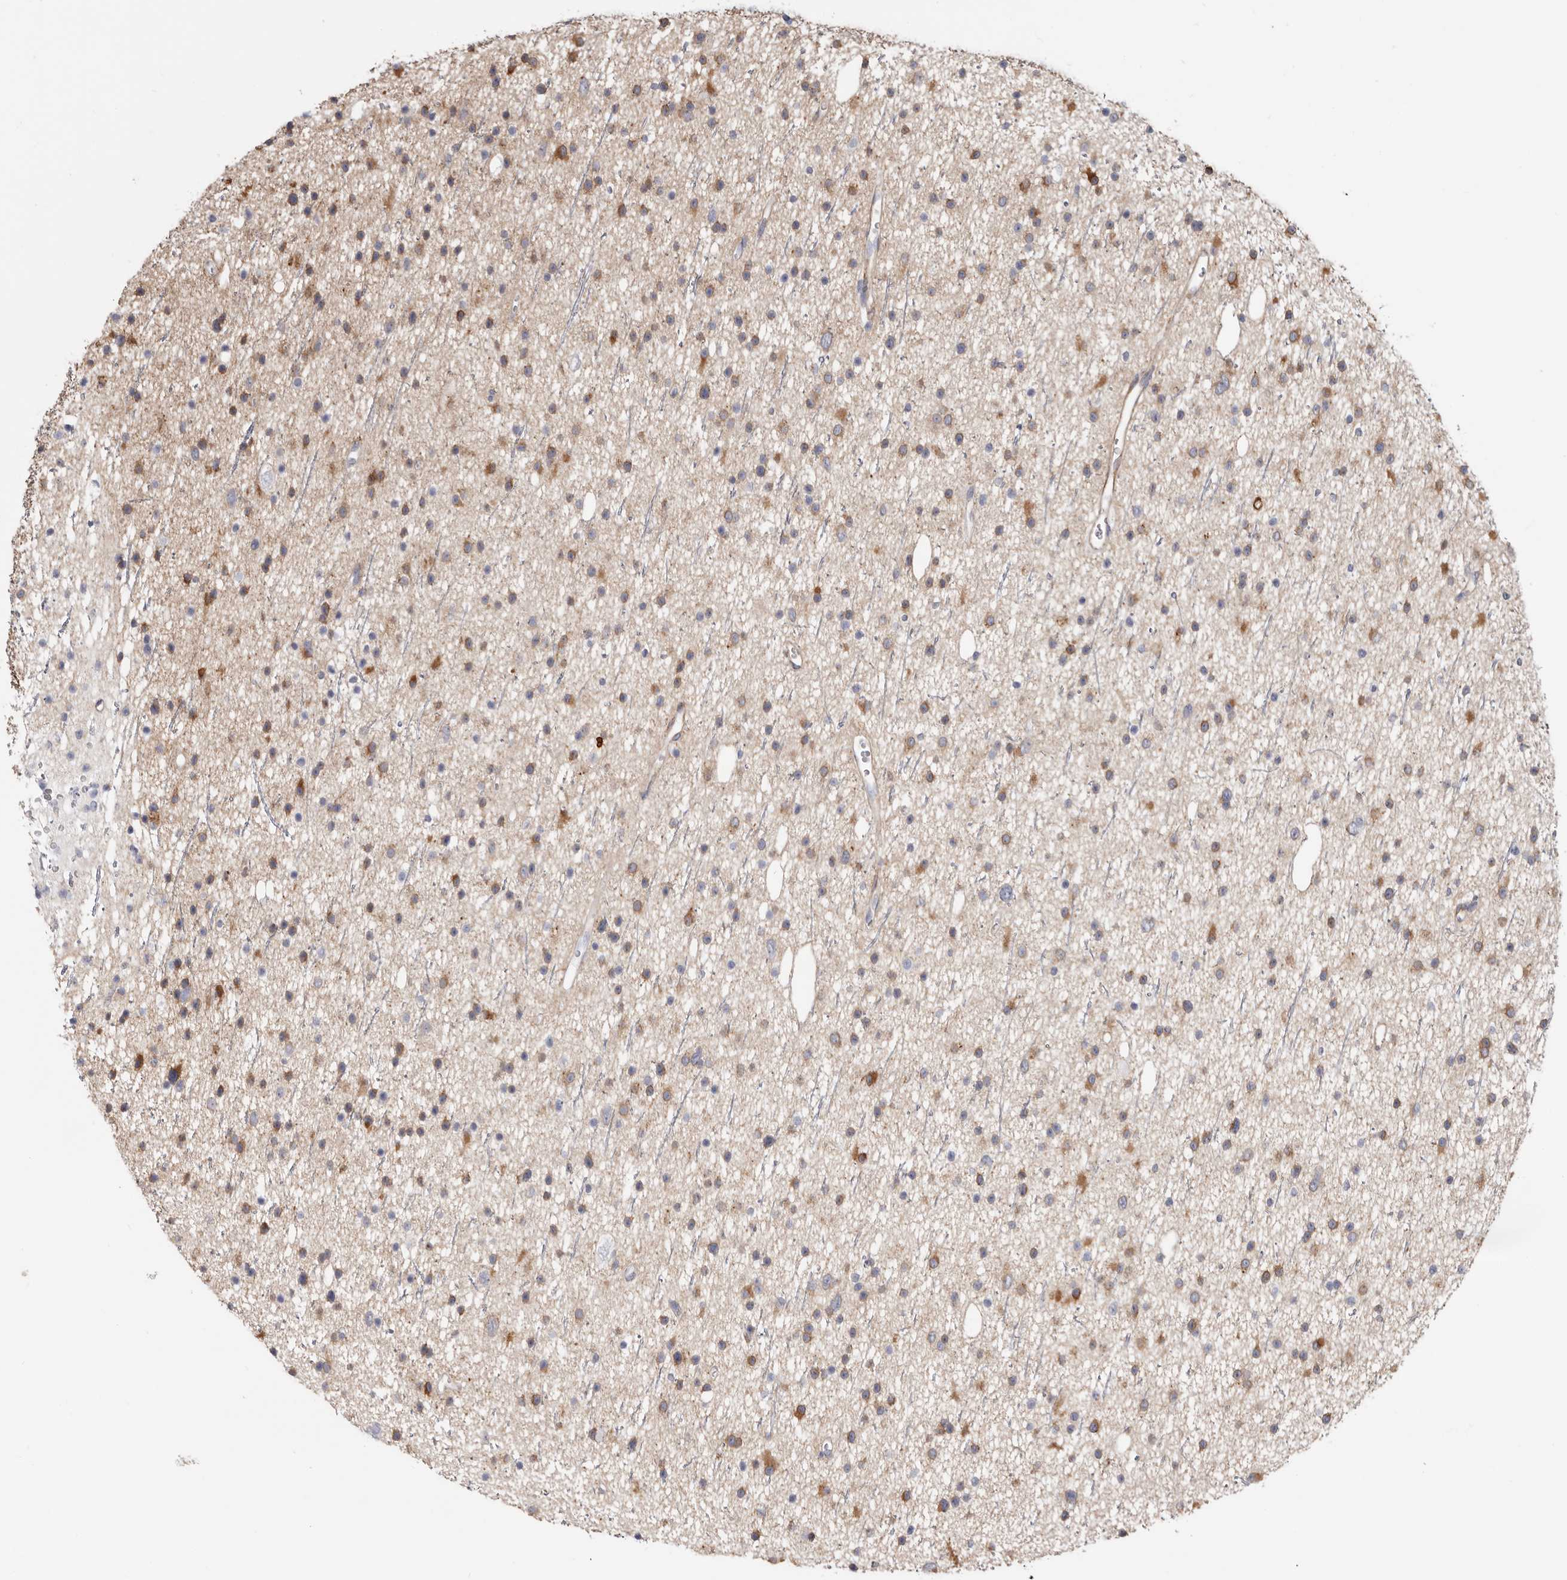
{"staining": {"intensity": "moderate", "quantity": ">75%", "location": "cytoplasmic/membranous"}, "tissue": "glioma", "cell_type": "Tumor cells", "image_type": "cancer", "snomed": [{"axis": "morphology", "description": "Glioma, malignant, Low grade"}, {"axis": "topography", "description": "Cerebral cortex"}], "caption": "Protein analysis of glioma tissue demonstrates moderate cytoplasmic/membranous expression in approximately >75% of tumor cells.", "gene": "SEMA3E", "patient": {"sex": "female", "age": 39}}